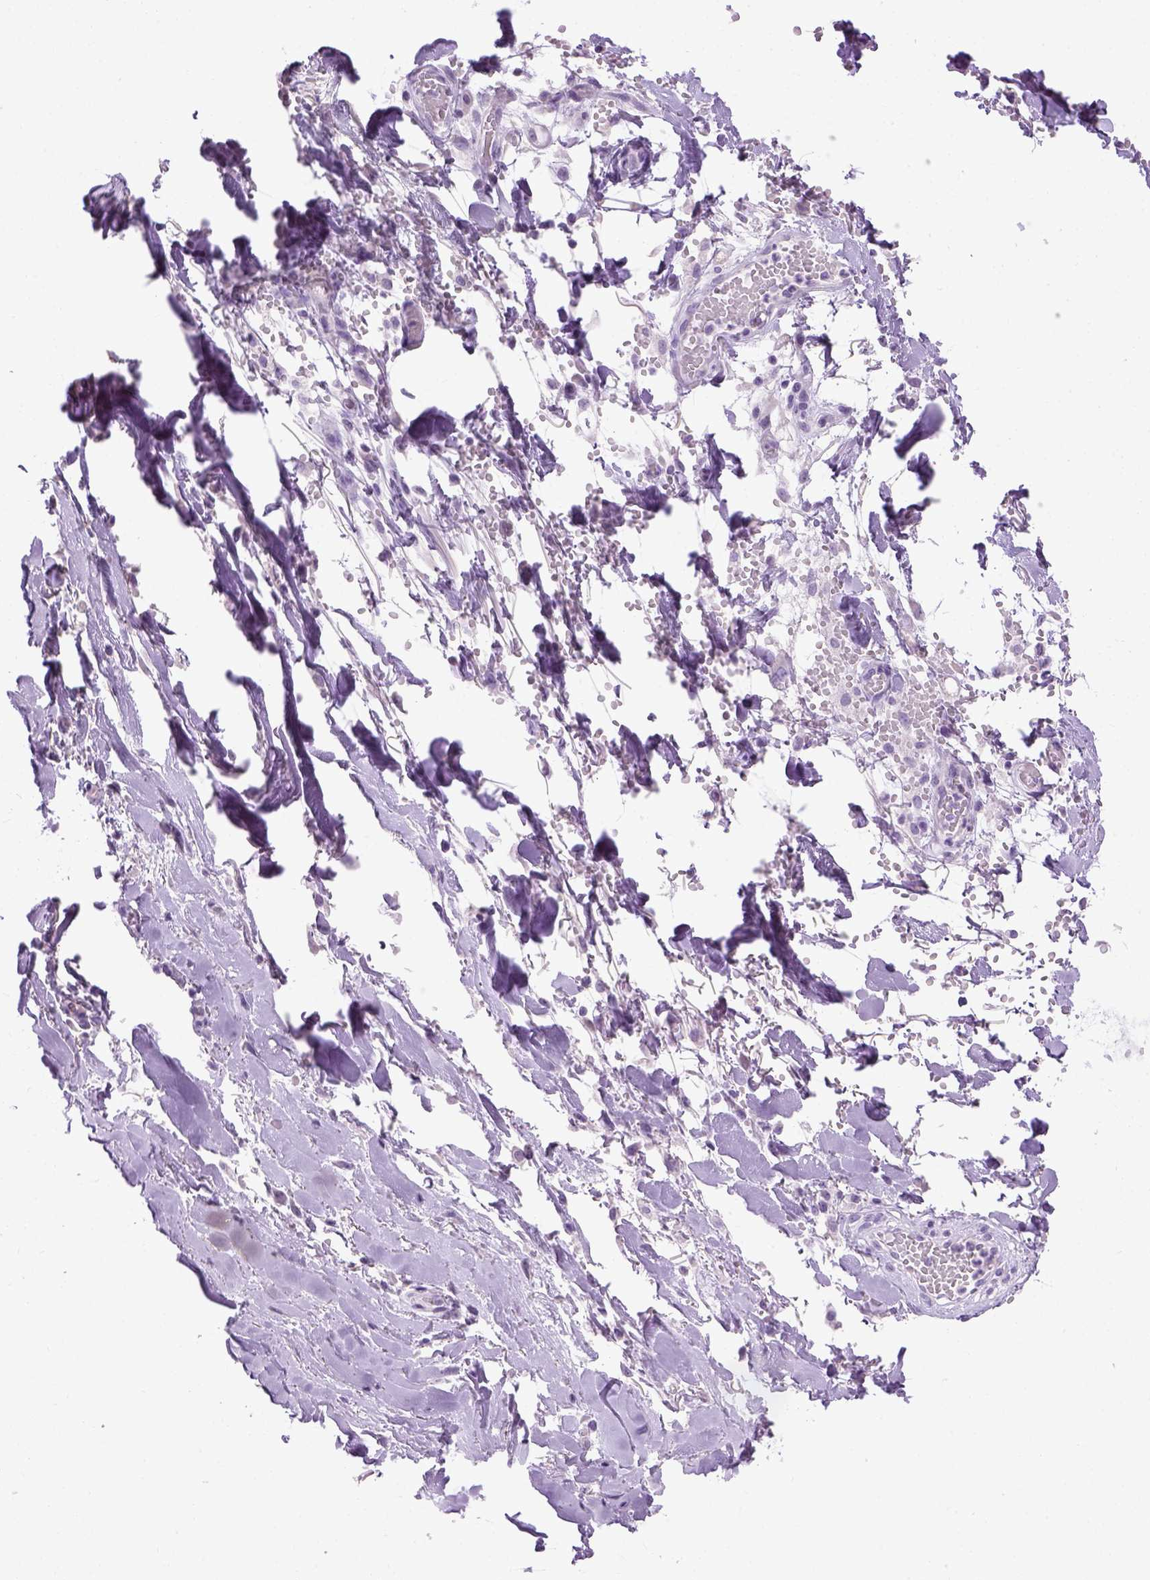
{"staining": {"intensity": "negative", "quantity": "none", "location": "none"}, "tissue": "adipose tissue", "cell_type": "Adipocytes", "image_type": "normal", "snomed": [{"axis": "morphology", "description": "Normal tissue, NOS"}, {"axis": "topography", "description": "Cartilage tissue"}, {"axis": "topography", "description": "Nasopharynx"}, {"axis": "topography", "description": "Thyroid gland"}], "caption": "This is an immunohistochemistry (IHC) photomicrograph of normal adipose tissue. There is no positivity in adipocytes.", "gene": "CYP24A1", "patient": {"sex": "male", "age": 63}}